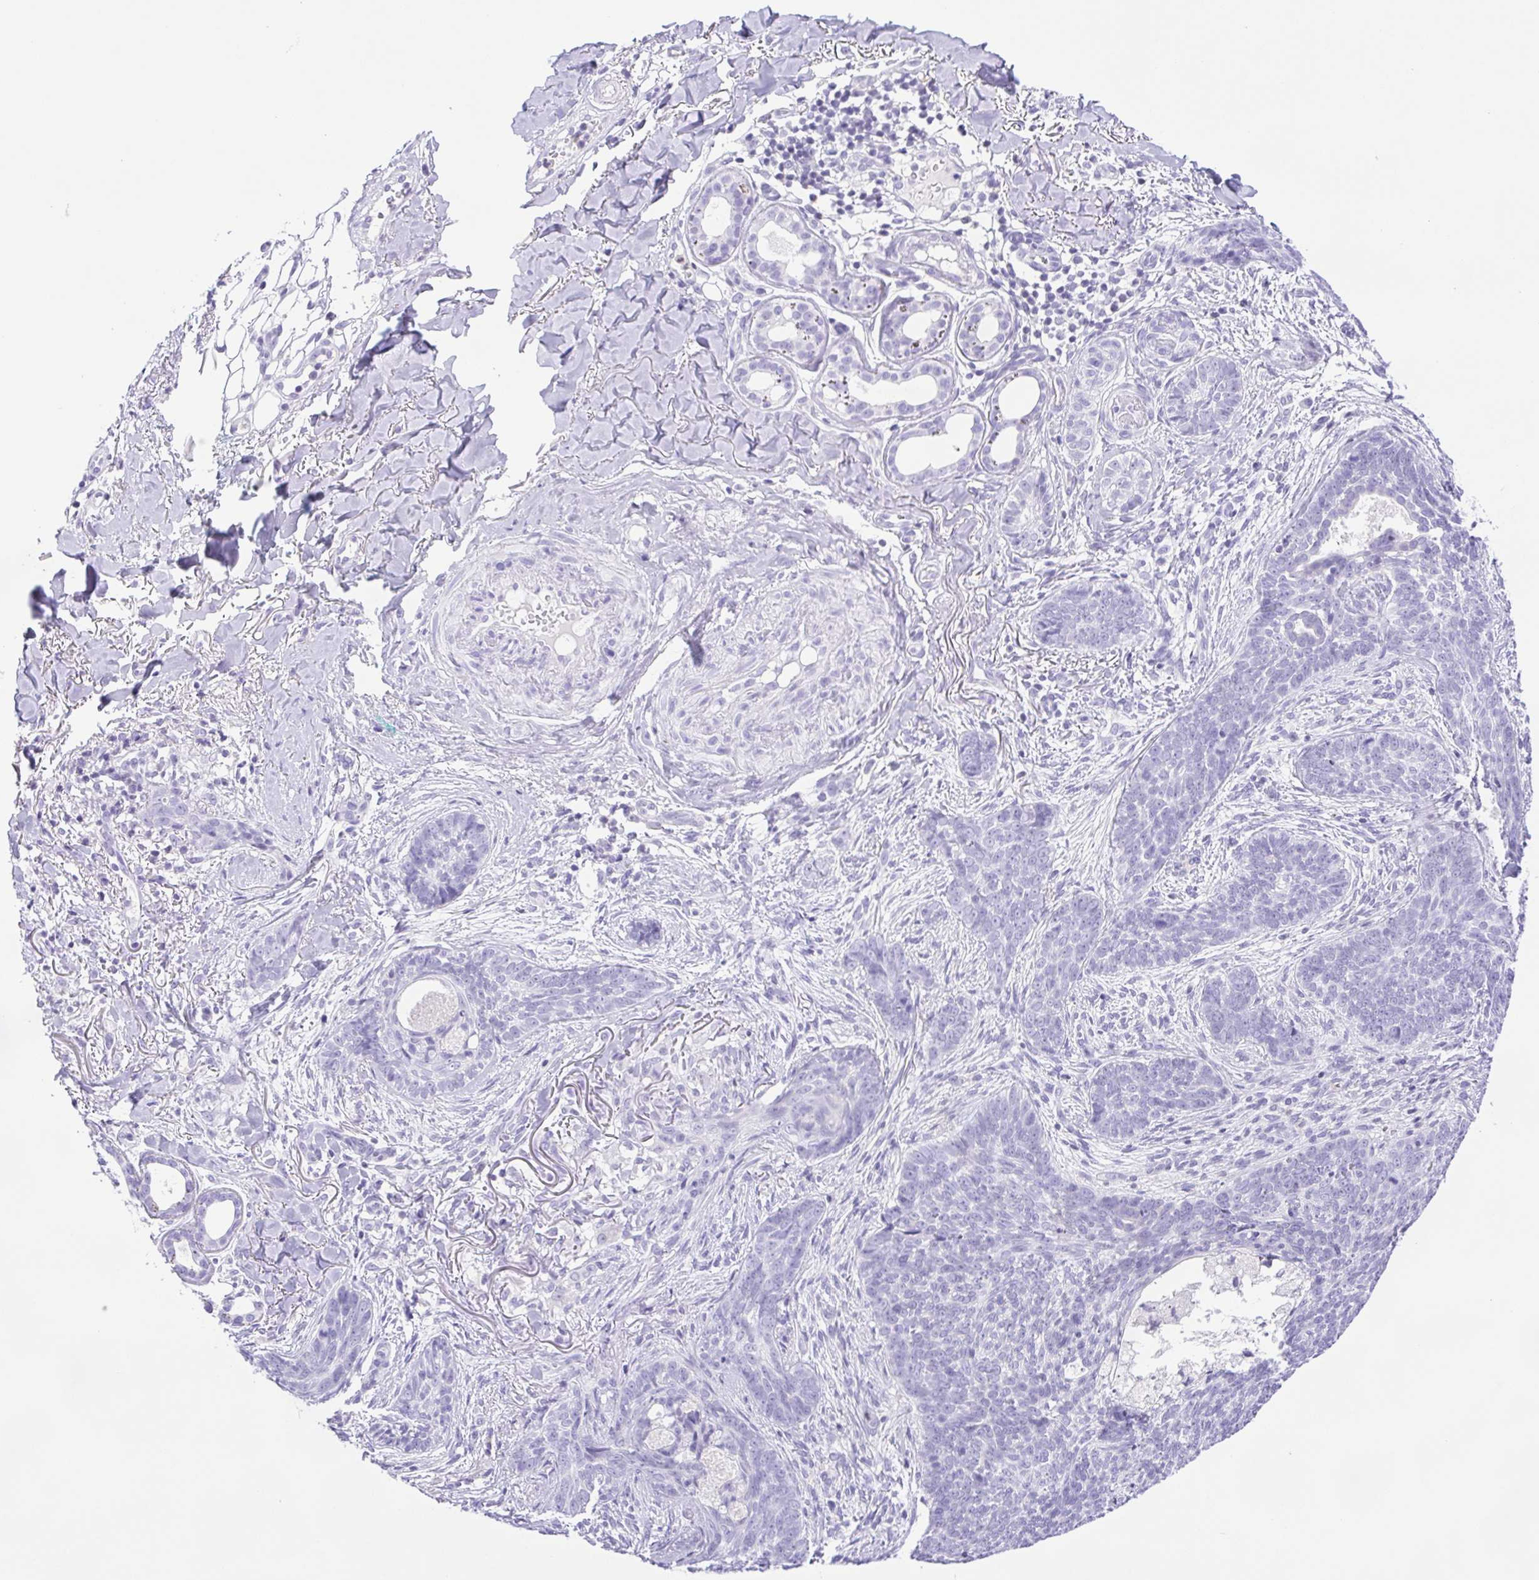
{"staining": {"intensity": "negative", "quantity": "none", "location": "none"}, "tissue": "skin cancer", "cell_type": "Tumor cells", "image_type": "cancer", "snomed": [{"axis": "morphology", "description": "Basal cell carcinoma"}, {"axis": "topography", "description": "Skin"}, {"axis": "topography", "description": "Skin of face"}], "caption": "Tumor cells show no significant positivity in skin cancer (basal cell carcinoma). The staining is performed using DAB brown chromogen with nuclei counter-stained in using hematoxylin.", "gene": "SYNPR", "patient": {"sex": "male", "age": 88}}